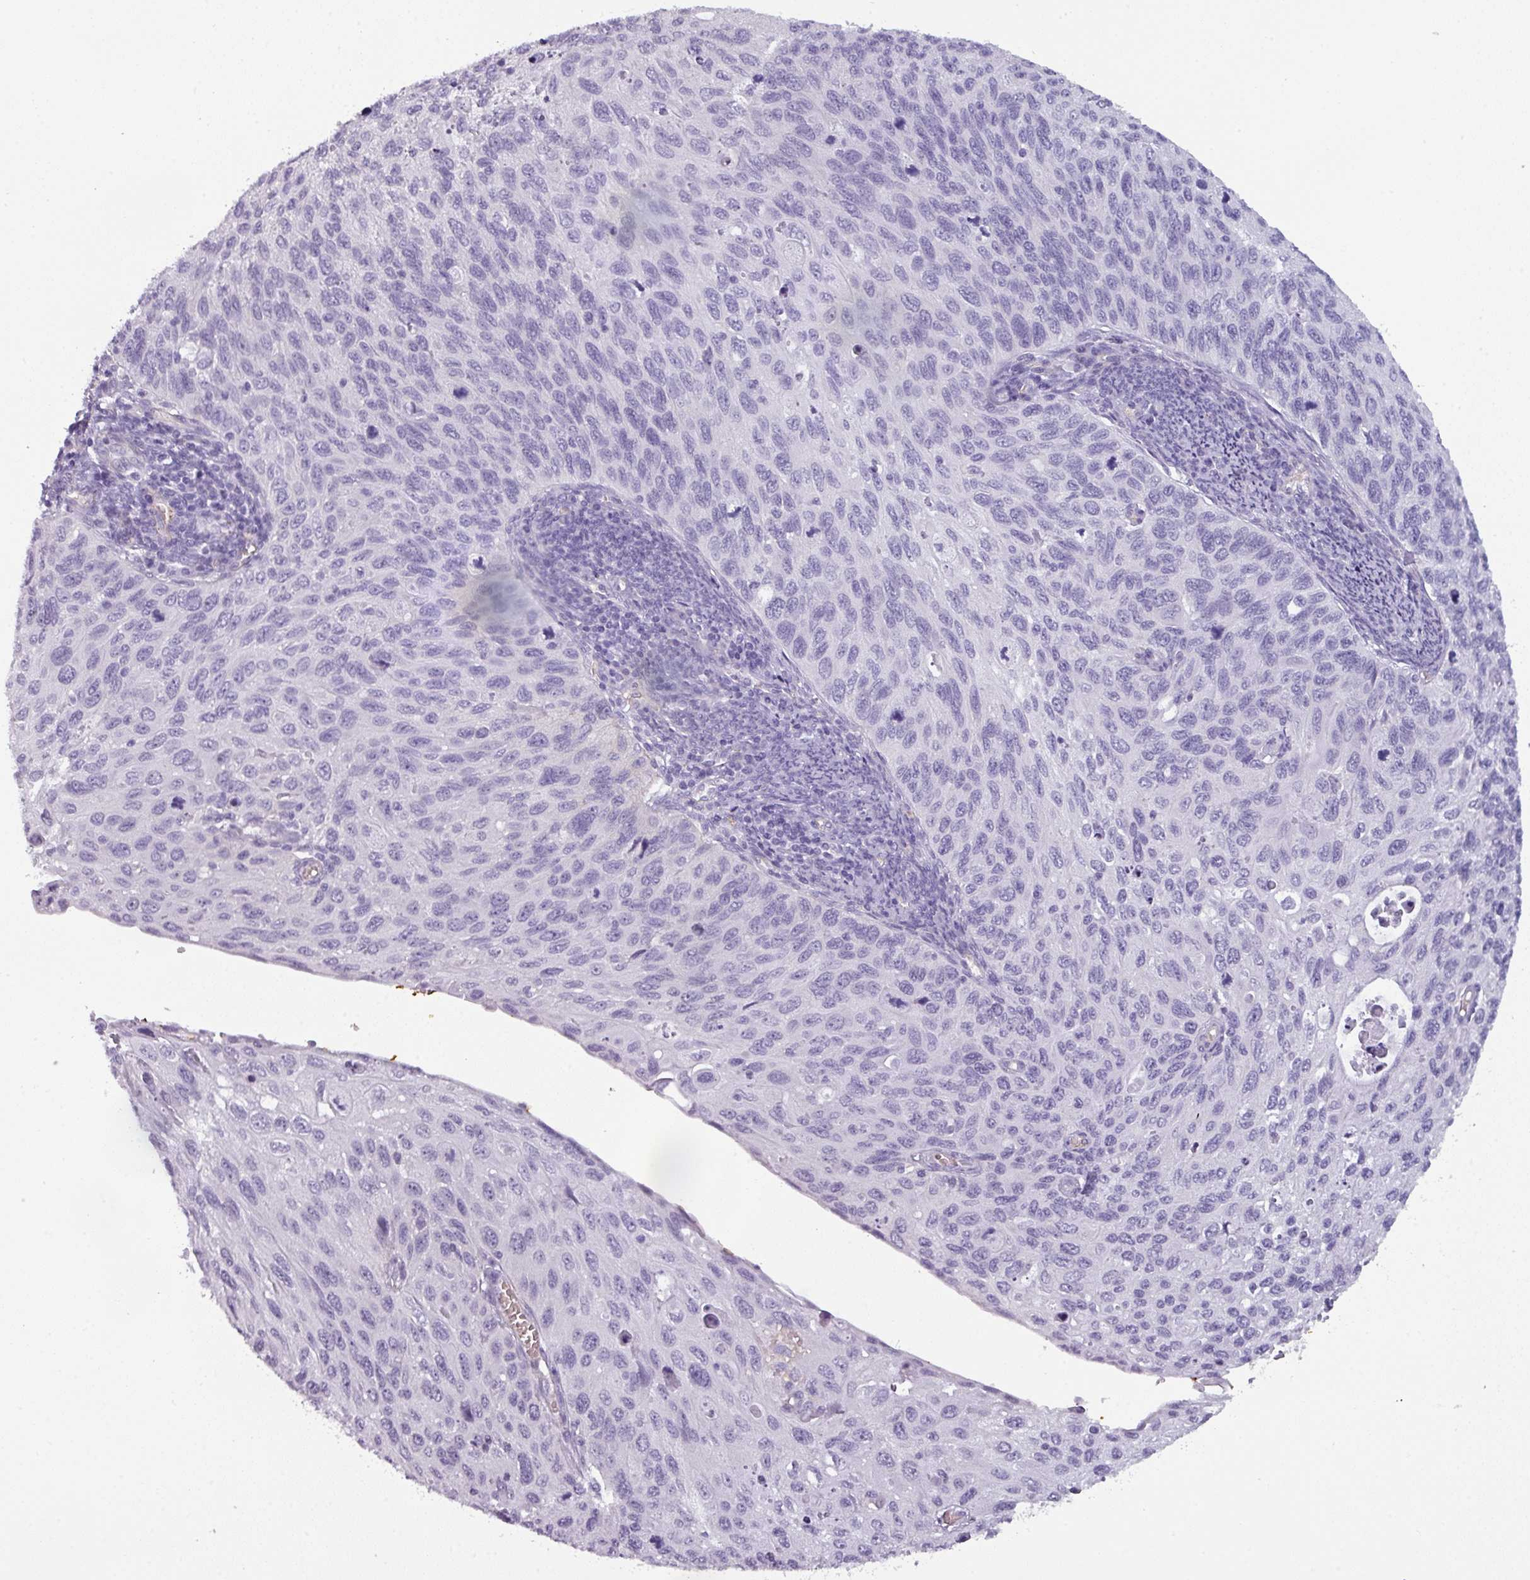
{"staining": {"intensity": "negative", "quantity": "none", "location": "none"}, "tissue": "cervical cancer", "cell_type": "Tumor cells", "image_type": "cancer", "snomed": [{"axis": "morphology", "description": "Squamous cell carcinoma, NOS"}, {"axis": "topography", "description": "Cervix"}], "caption": "Protein analysis of squamous cell carcinoma (cervical) exhibits no significant positivity in tumor cells. (Immunohistochemistry (ihc), brightfield microscopy, high magnification).", "gene": "AREL1", "patient": {"sex": "female", "age": 70}}